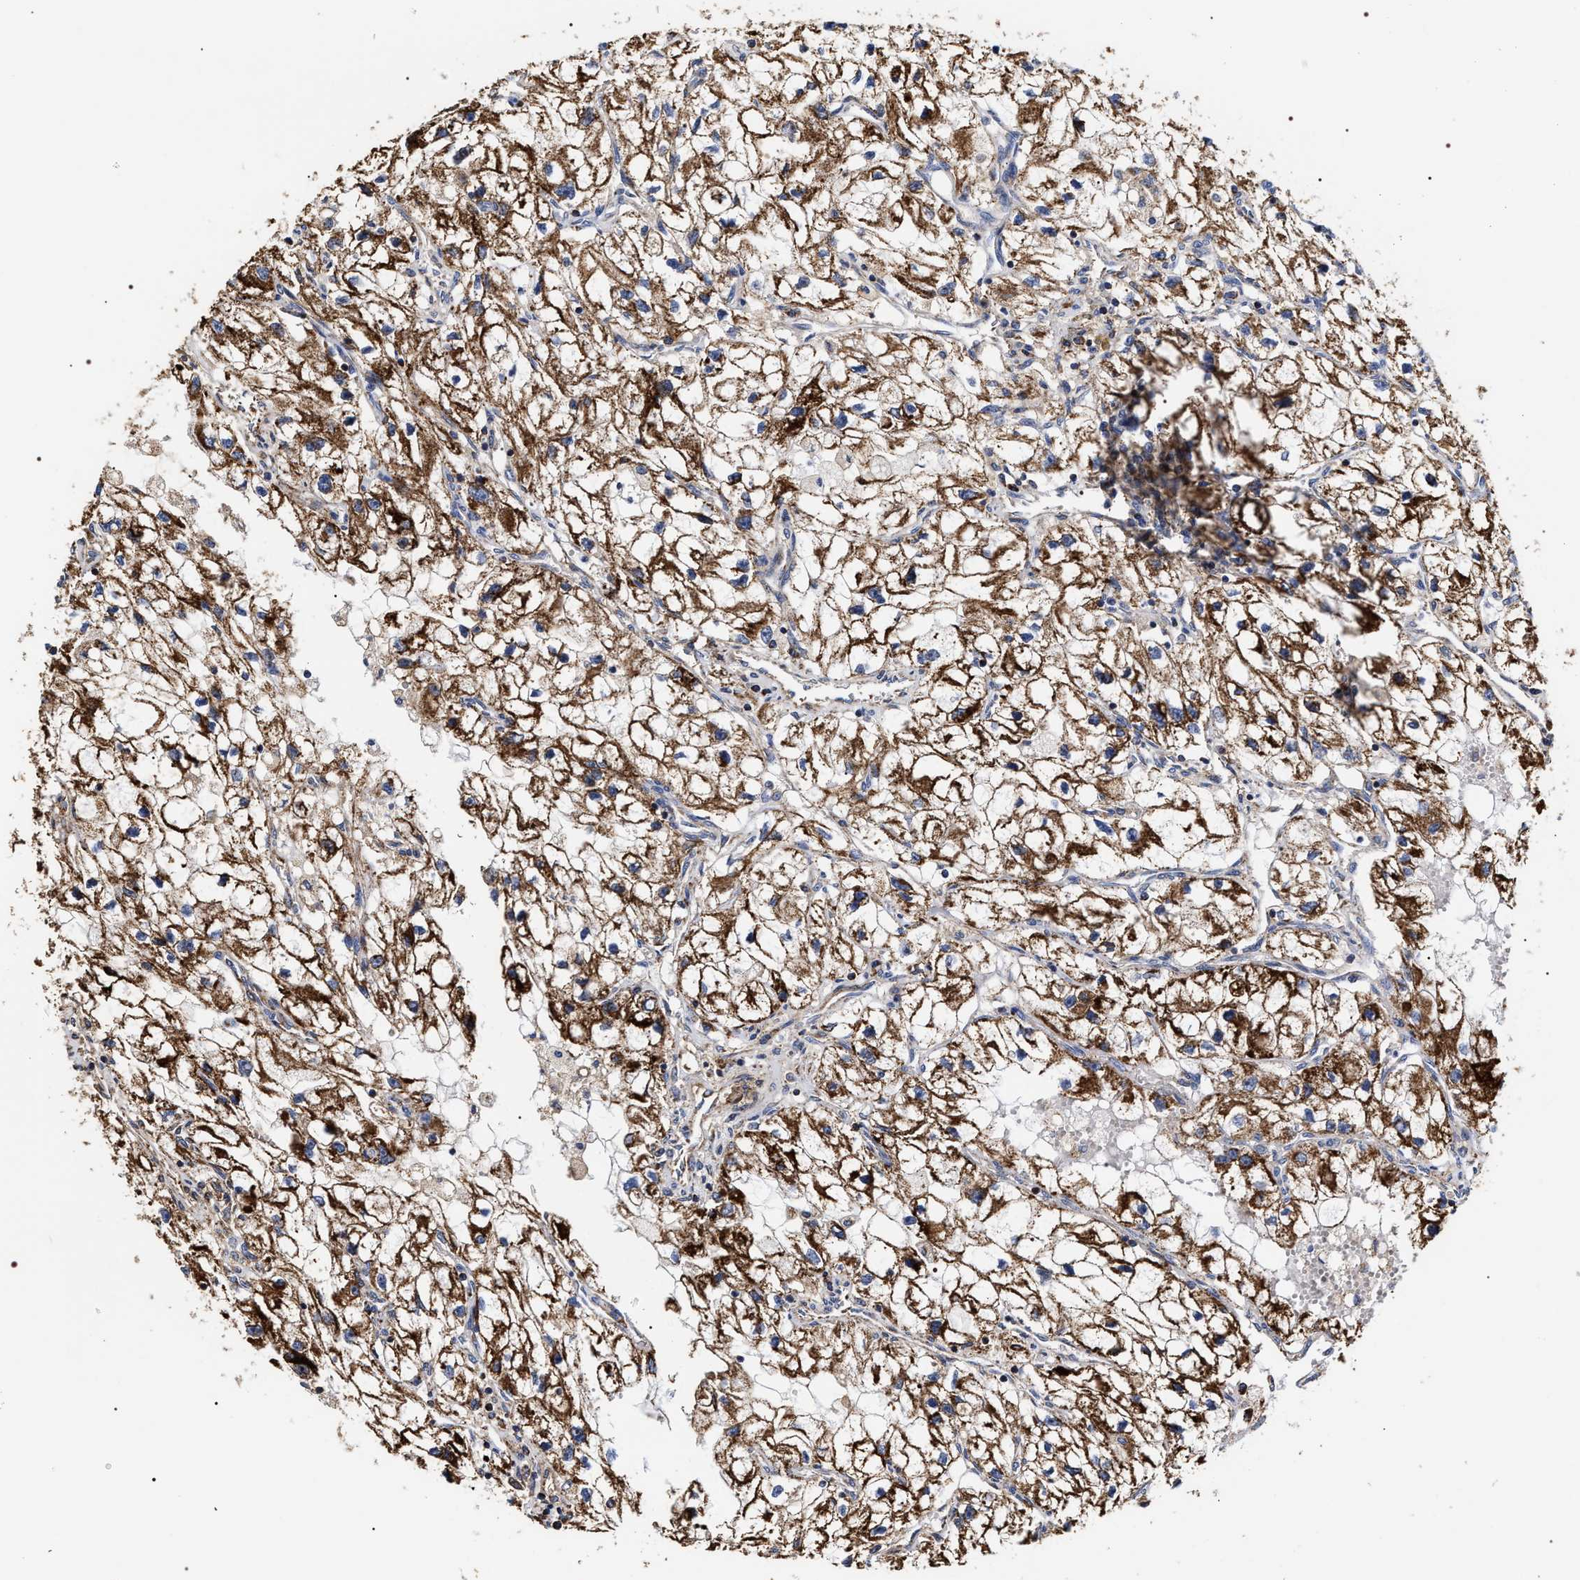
{"staining": {"intensity": "strong", "quantity": ">75%", "location": "cytoplasmic/membranous"}, "tissue": "renal cancer", "cell_type": "Tumor cells", "image_type": "cancer", "snomed": [{"axis": "morphology", "description": "Adenocarcinoma, NOS"}, {"axis": "topography", "description": "Kidney"}], "caption": "Immunohistochemical staining of human renal adenocarcinoma displays high levels of strong cytoplasmic/membranous positivity in approximately >75% of tumor cells.", "gene": "COG5", "patient": {"sex": "female", "age": 70}}